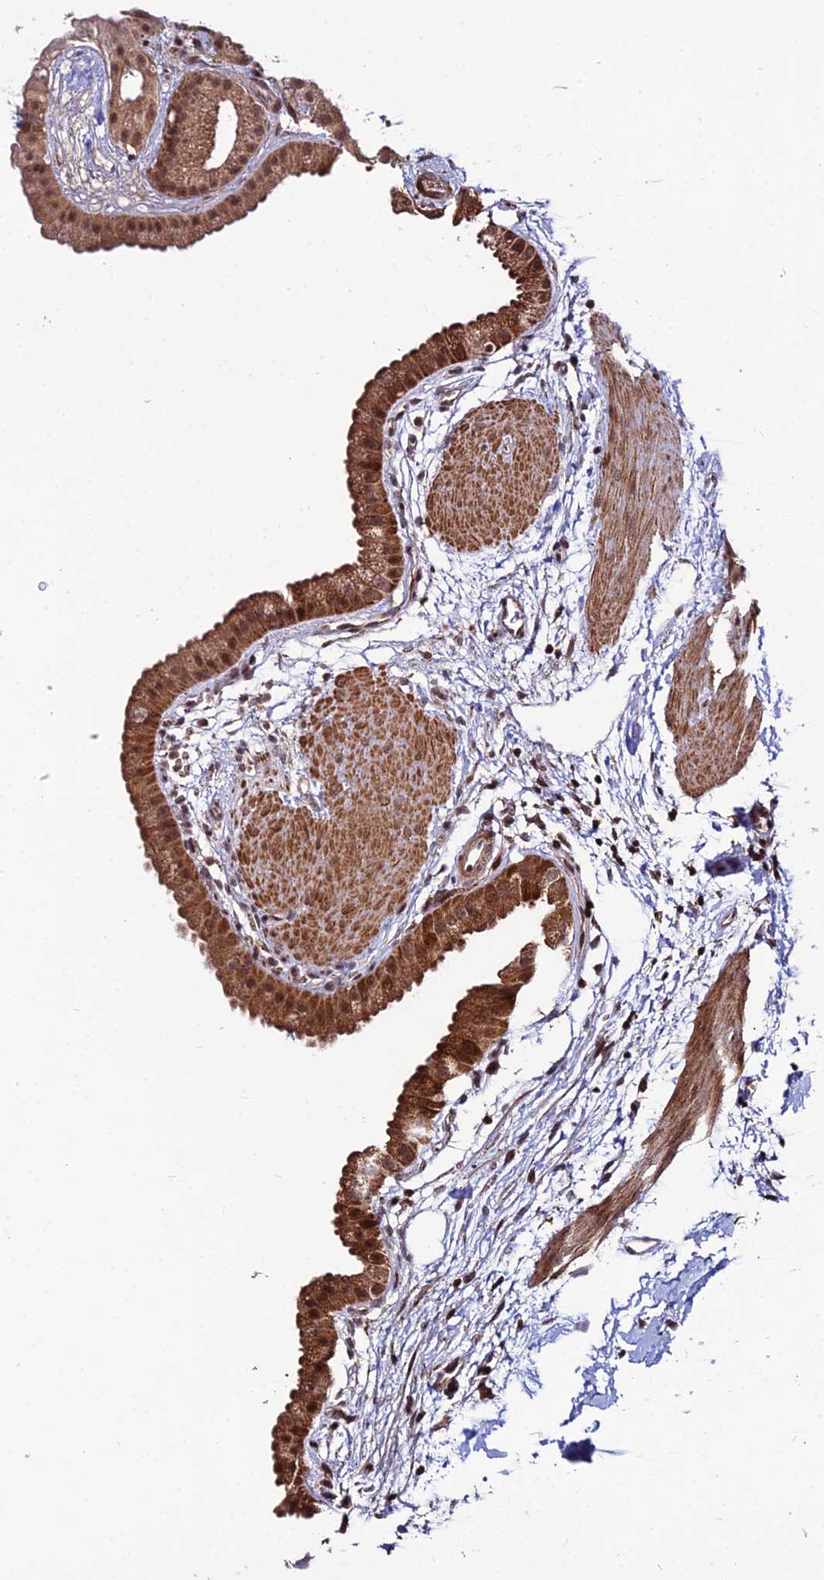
{"staining": {"intensity": "strong", "quantity": ">75%", "location": "cytoplasmic/membranous,nuclear"}, "tissue": "gallbladder", "cell_type": "Glandular cells", "image_type": "normal", "snomed": [{"axis": "morphology", "description": "Normal tissue, NOS"}, {"axis": "topography", "description": "Gallbladder"}], "caption": "Brown immunohistochemical staining in unremarkable gallbladder displays strong cytoplasmic/membranous,nuclear expression in approximately >75% of glandular cells. (DAB IHC, brown staining for protein, blue staining for nuclei).", "gene": "CIB3", "patient": {"sex": "female", "age": 64}}